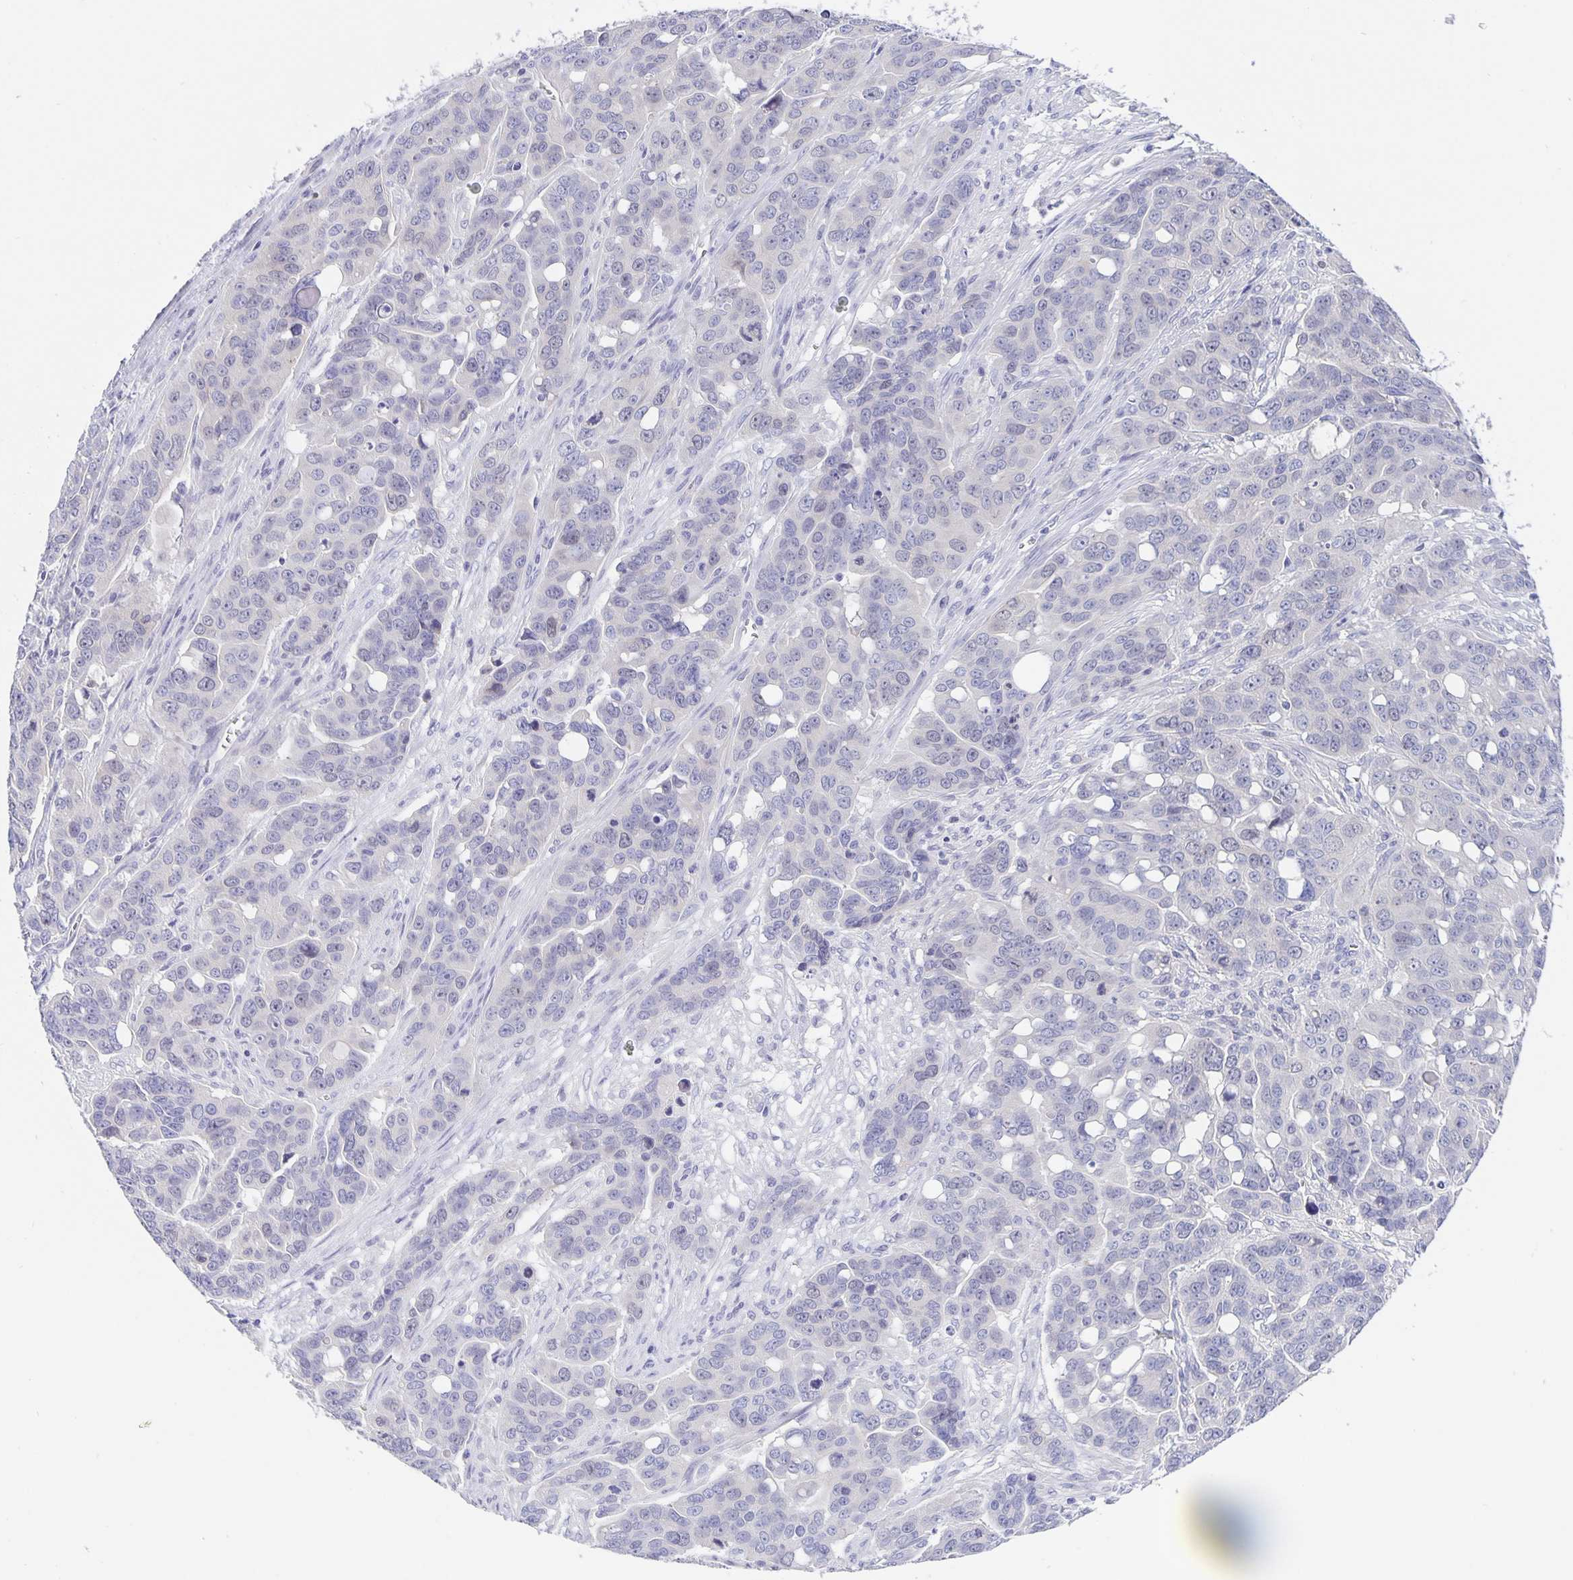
{"staining": {"intensity": "negative", "quantity": "none", "location": "none"}, "tissue": "ovarian cancer", "cell_type": "Tumor cells", "image_type": "cancer", "snomed": [{"axis": "morphology", "description": "Carcinoma, endometroid"}, {"axis": "topography", "description": "Ovary"}], "caption": "This is an immunohistochemistry image of human endometroid carcinoma (ovarian). There is no positivity in tumor cells.", "gene": "ERMN", "patient": {"sex": "female", "age": 78}}